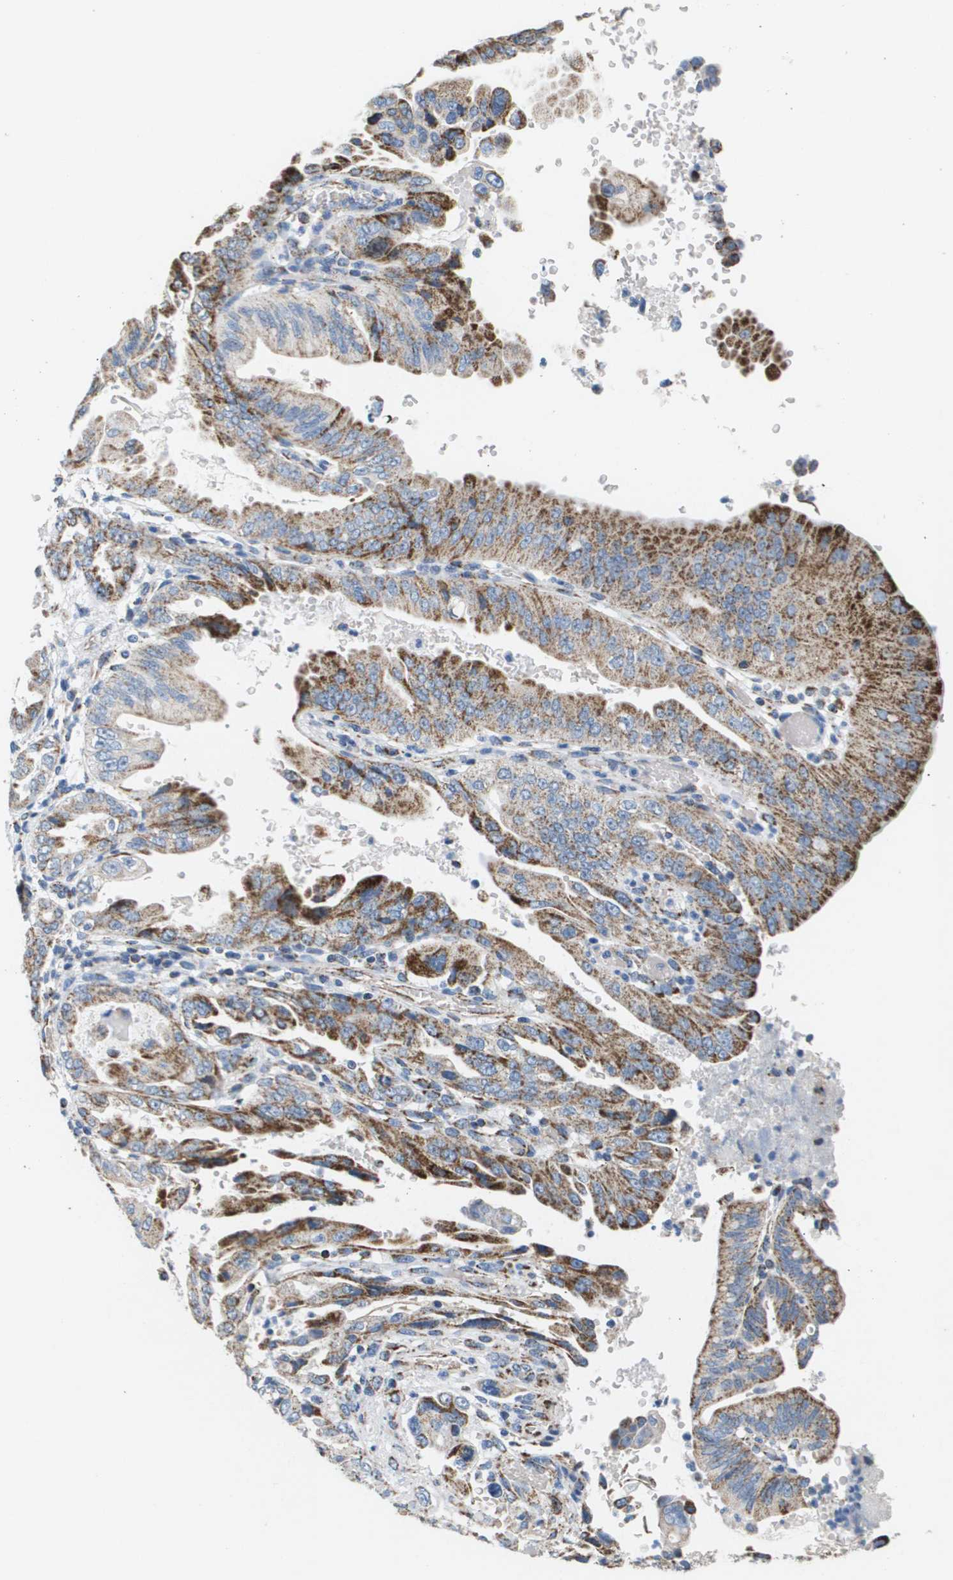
{"staining": {"intensity": "strong", "quantity": ">75%", "location": "cytoplasmic/membranous"}, "tissue": "pancreatic cancer", "cell_type": "Tumor cells", "image_type": "cancer", "snomed": [{"axis": "morphology", "description": "Adenocarcinoma, NOS"}, {"axis": "topography", "description": "Pancreas"}], "caption": "The image shows staining of pancreatic adenocarcinoma, revealing strong cytoplasmic/membranous protein expression (brown color) within tumor cells.", "gene": "ATP5F1B", "patient": {"sex": "male", "age": 70}}